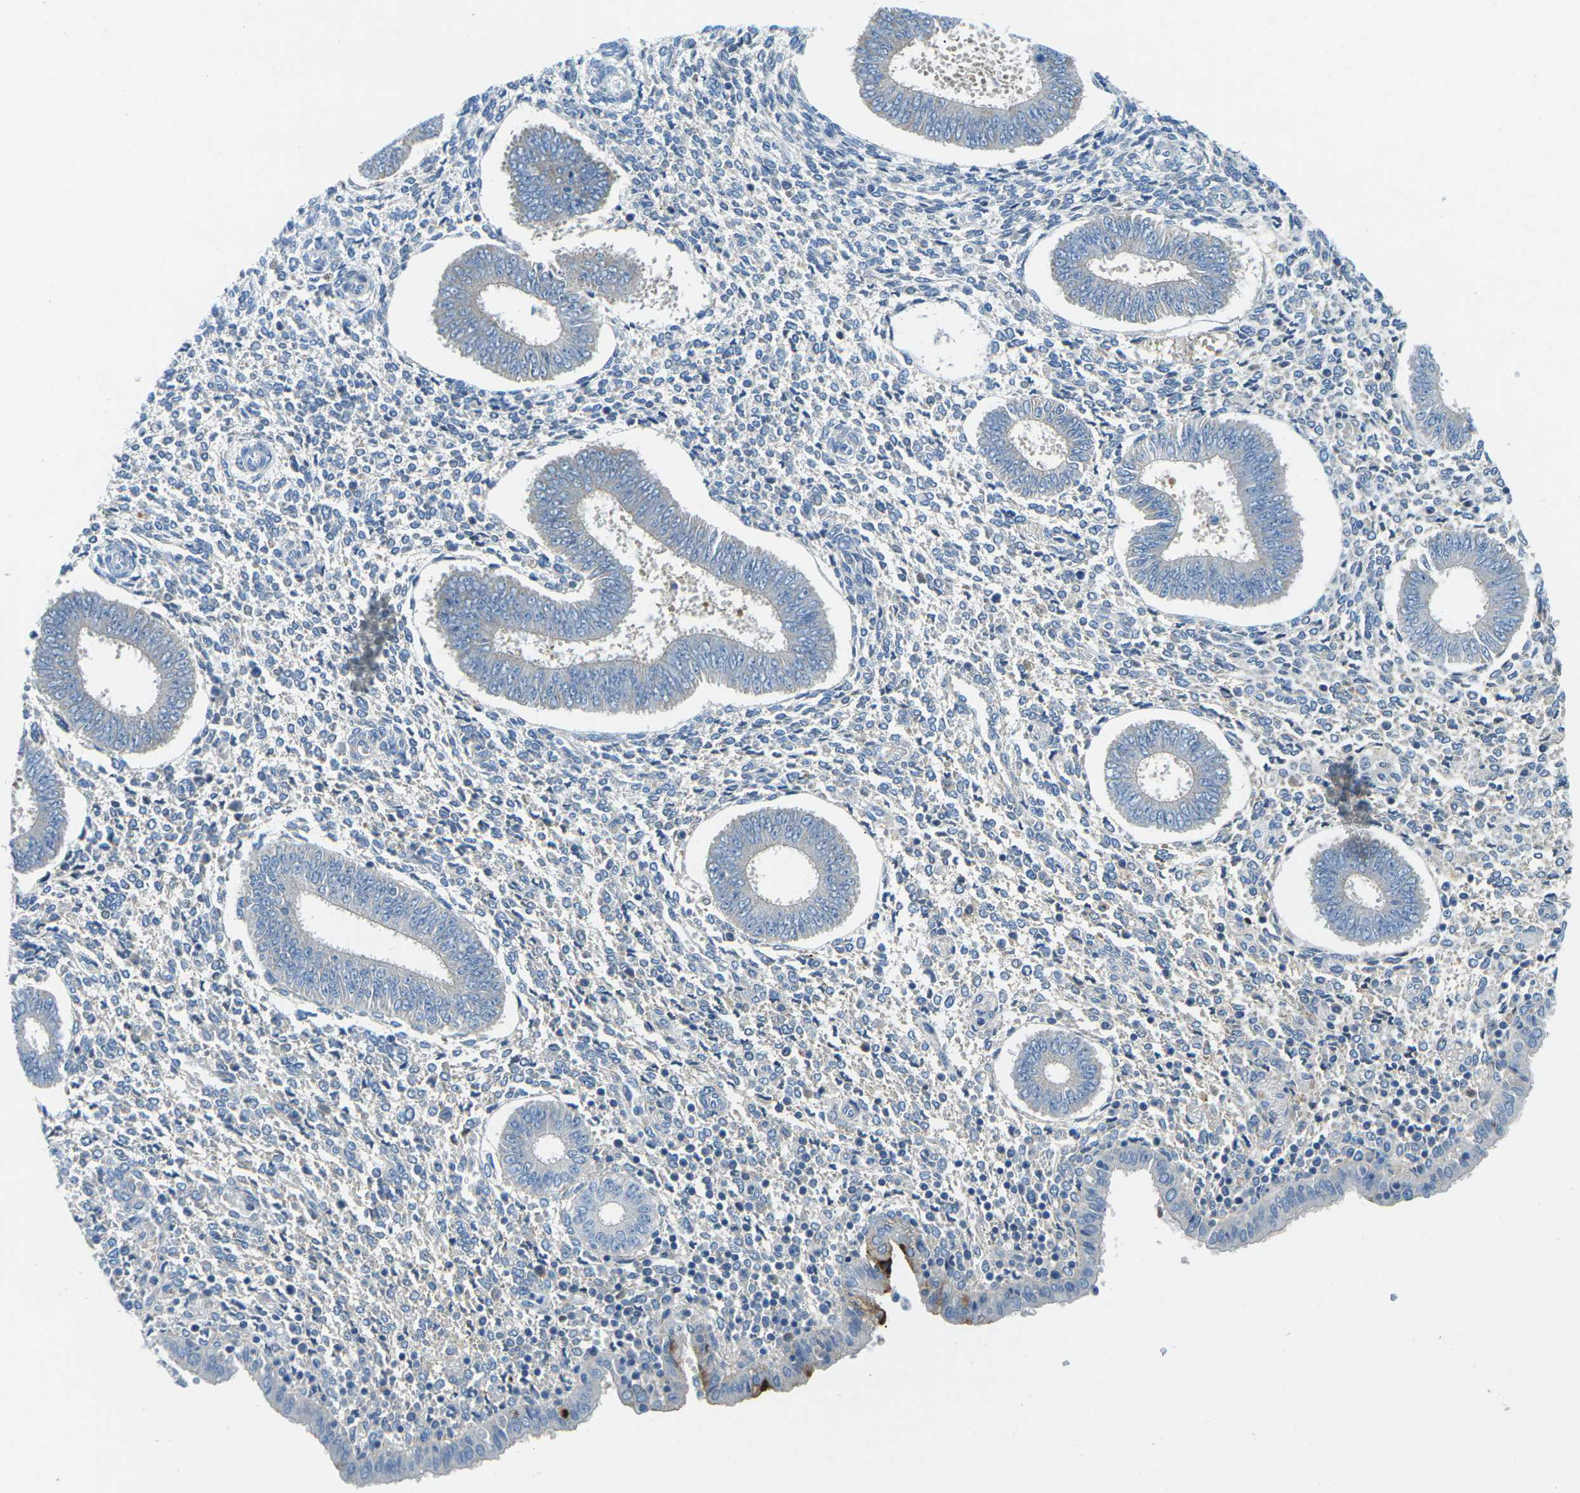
{"staining": {"intensity": "negative", "quantity": "none", "location": "none"}, "tissue": "endometrium", "cell_type": "Cells in endometrial stroma", "image_type": "normal", "snomed": [{"axis": "morphology", "description": "Normal tissue, NOS"}, {"axis": "topography", "description": "Endometrium"}], "caption": "This is an IHC micrograph of unremarkable human endometrium. There is no positivity in cells in endometrial stroma.", "gene": "CFB", "patient": {"sex": "female", "age": 35}}